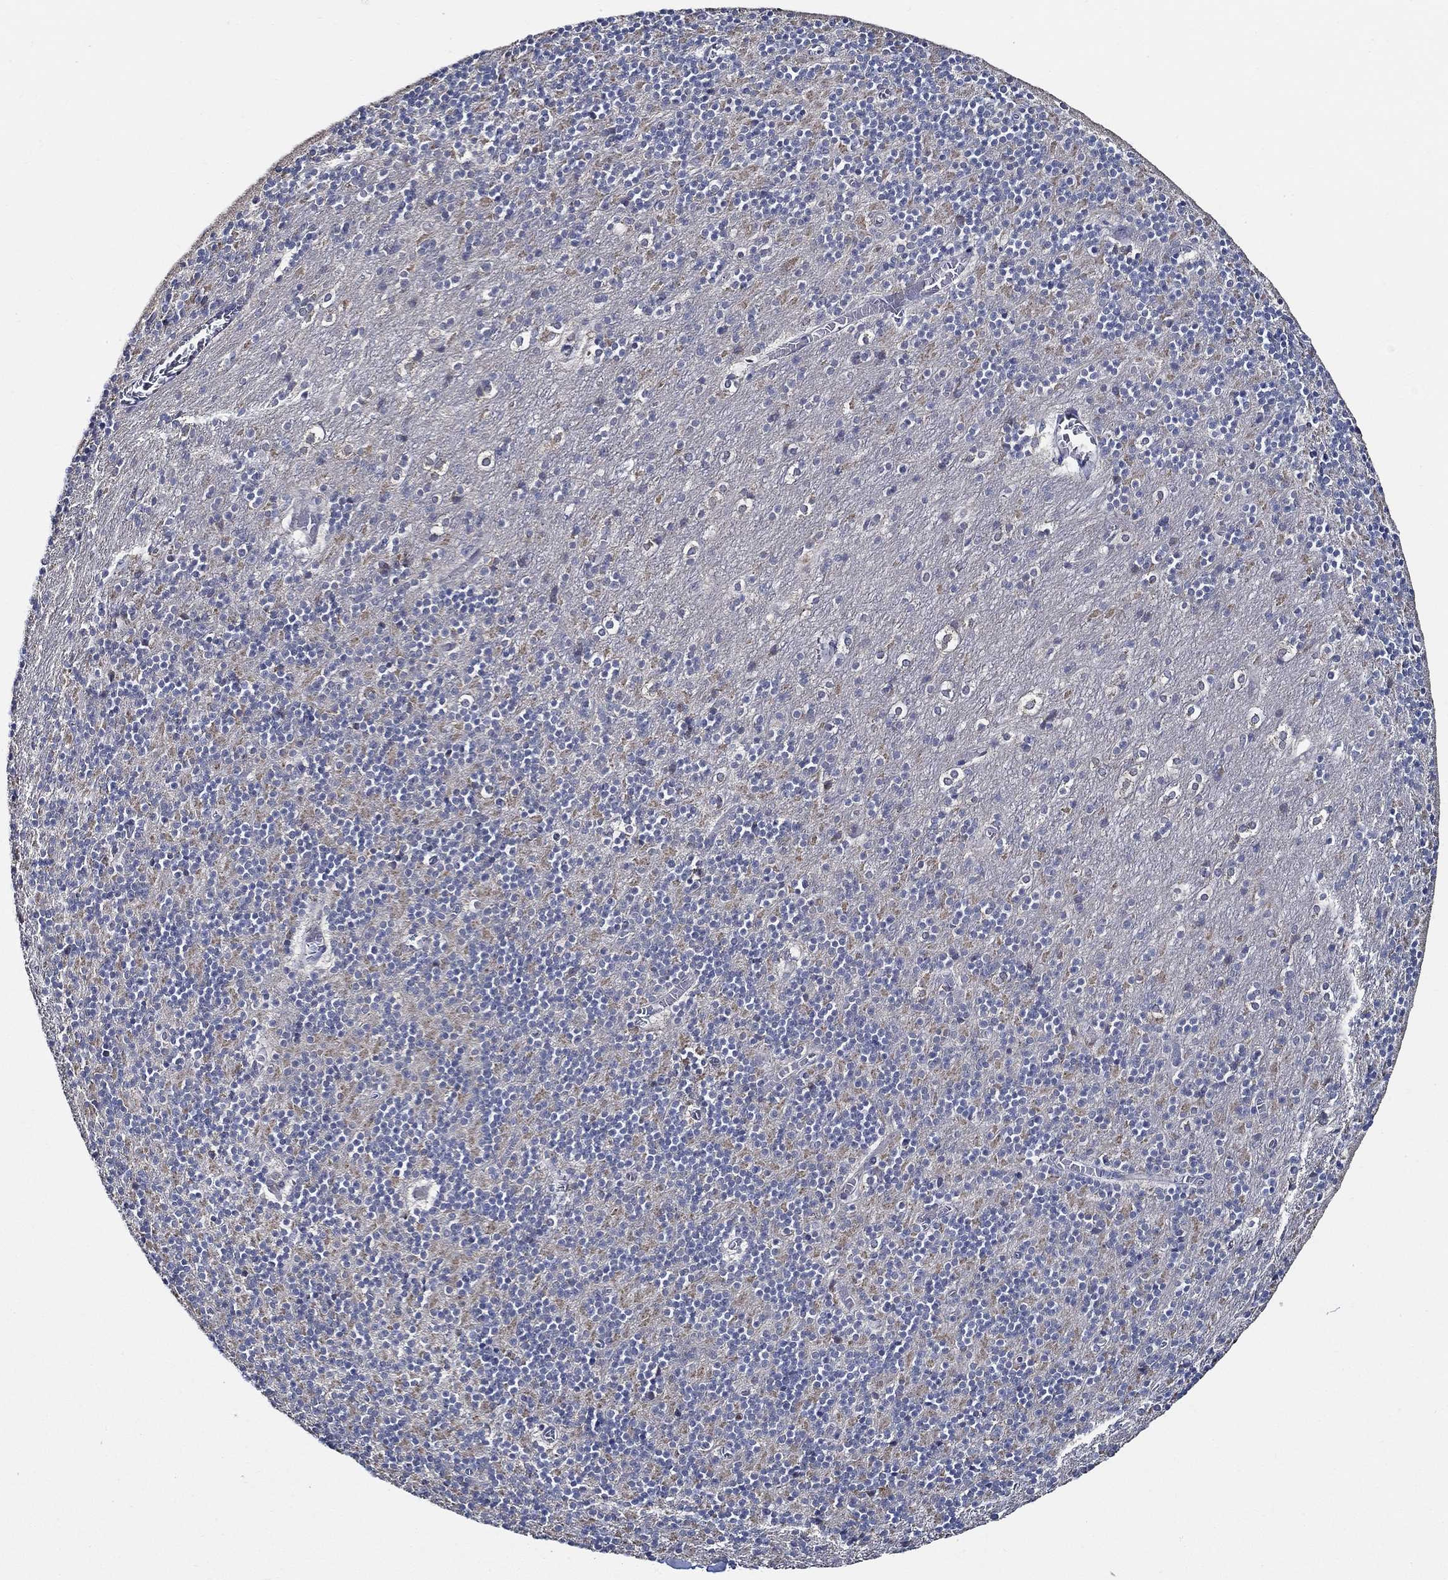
{"staining": {"intensity": "negative", "quantity": "none", "location": "none"}, "tissue": "cerebellum", "cell_type": "Cells in granular layer", "image_type": "normal", "snomed": [{"axis": "morphology", "description": "Normal tissue, NOS"}, {"axis": "topography", "description": "Cerebellum"}], "caption": "The immunohistochemistry (IHC) histopathology image has no significant positivity in cells in granular layer of cerebellum. (Stains: DAB IHC with hematoxylin counter stain, Microscopy: brightfield microscopy at high magnification).", "gene": "WDR53", "patient": {"sex": "male", "age": 70}}